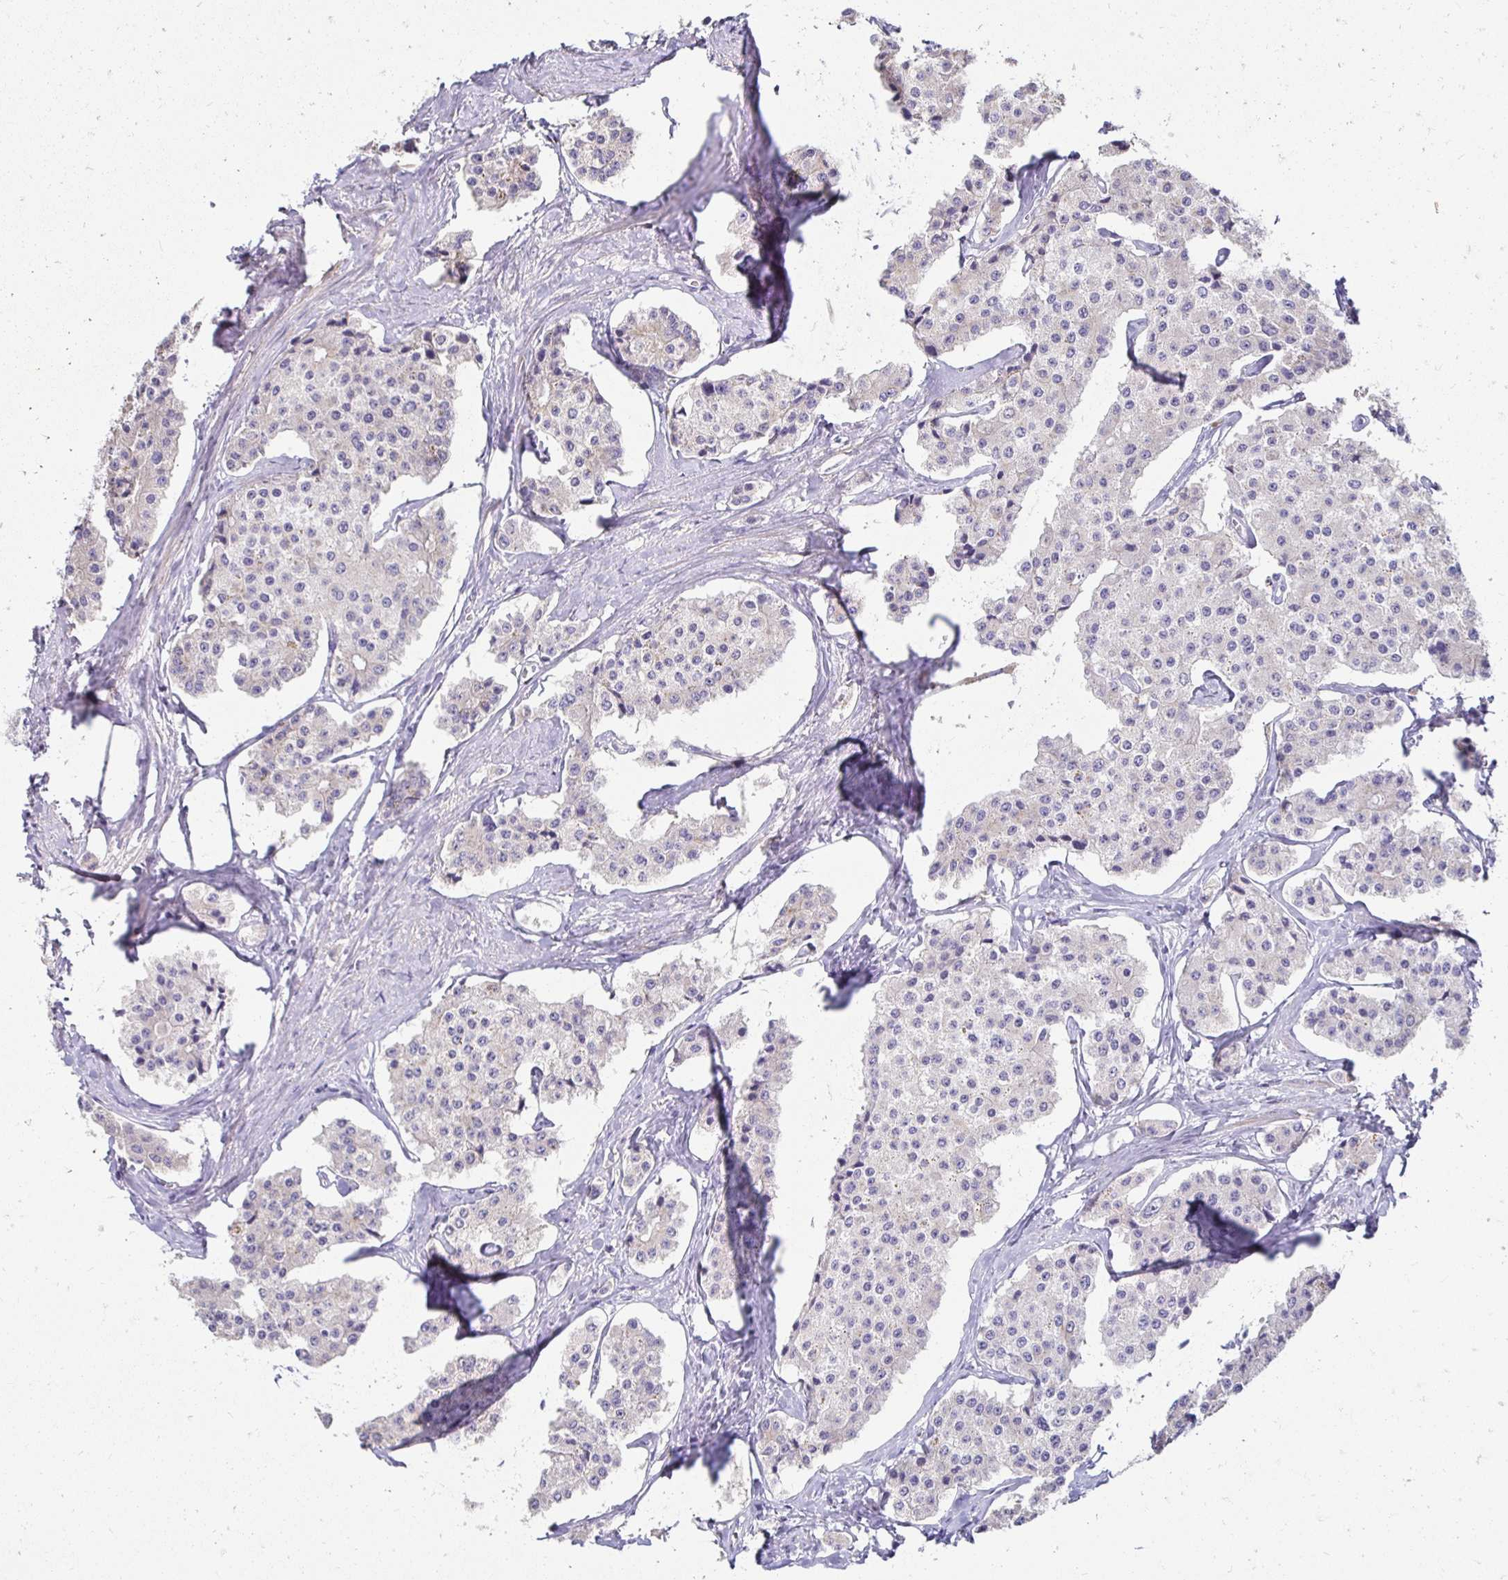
{"staining": {"intensity": "negative", "quantity": "none", "location": "none"}, "tissue": "carcinoid", "cell_type": "Tumor cells", "image_type": "cancer", "snomed": [{"axis": "morphology", "description": "Carcinoid, malignant, NOS"}, {"axis": "topography", "description": "Small intestine"}], "caption": "Tumor cells are negative for protein expression in human malignant carcinoid. The staining was performed using DAB to visualize the protein expression in brown, while the nuclei were stained in blue with hematoxylin (Magnification: 20x).", "gene": "AKAP6", "patient": {"sex": "female", "age": 65}}